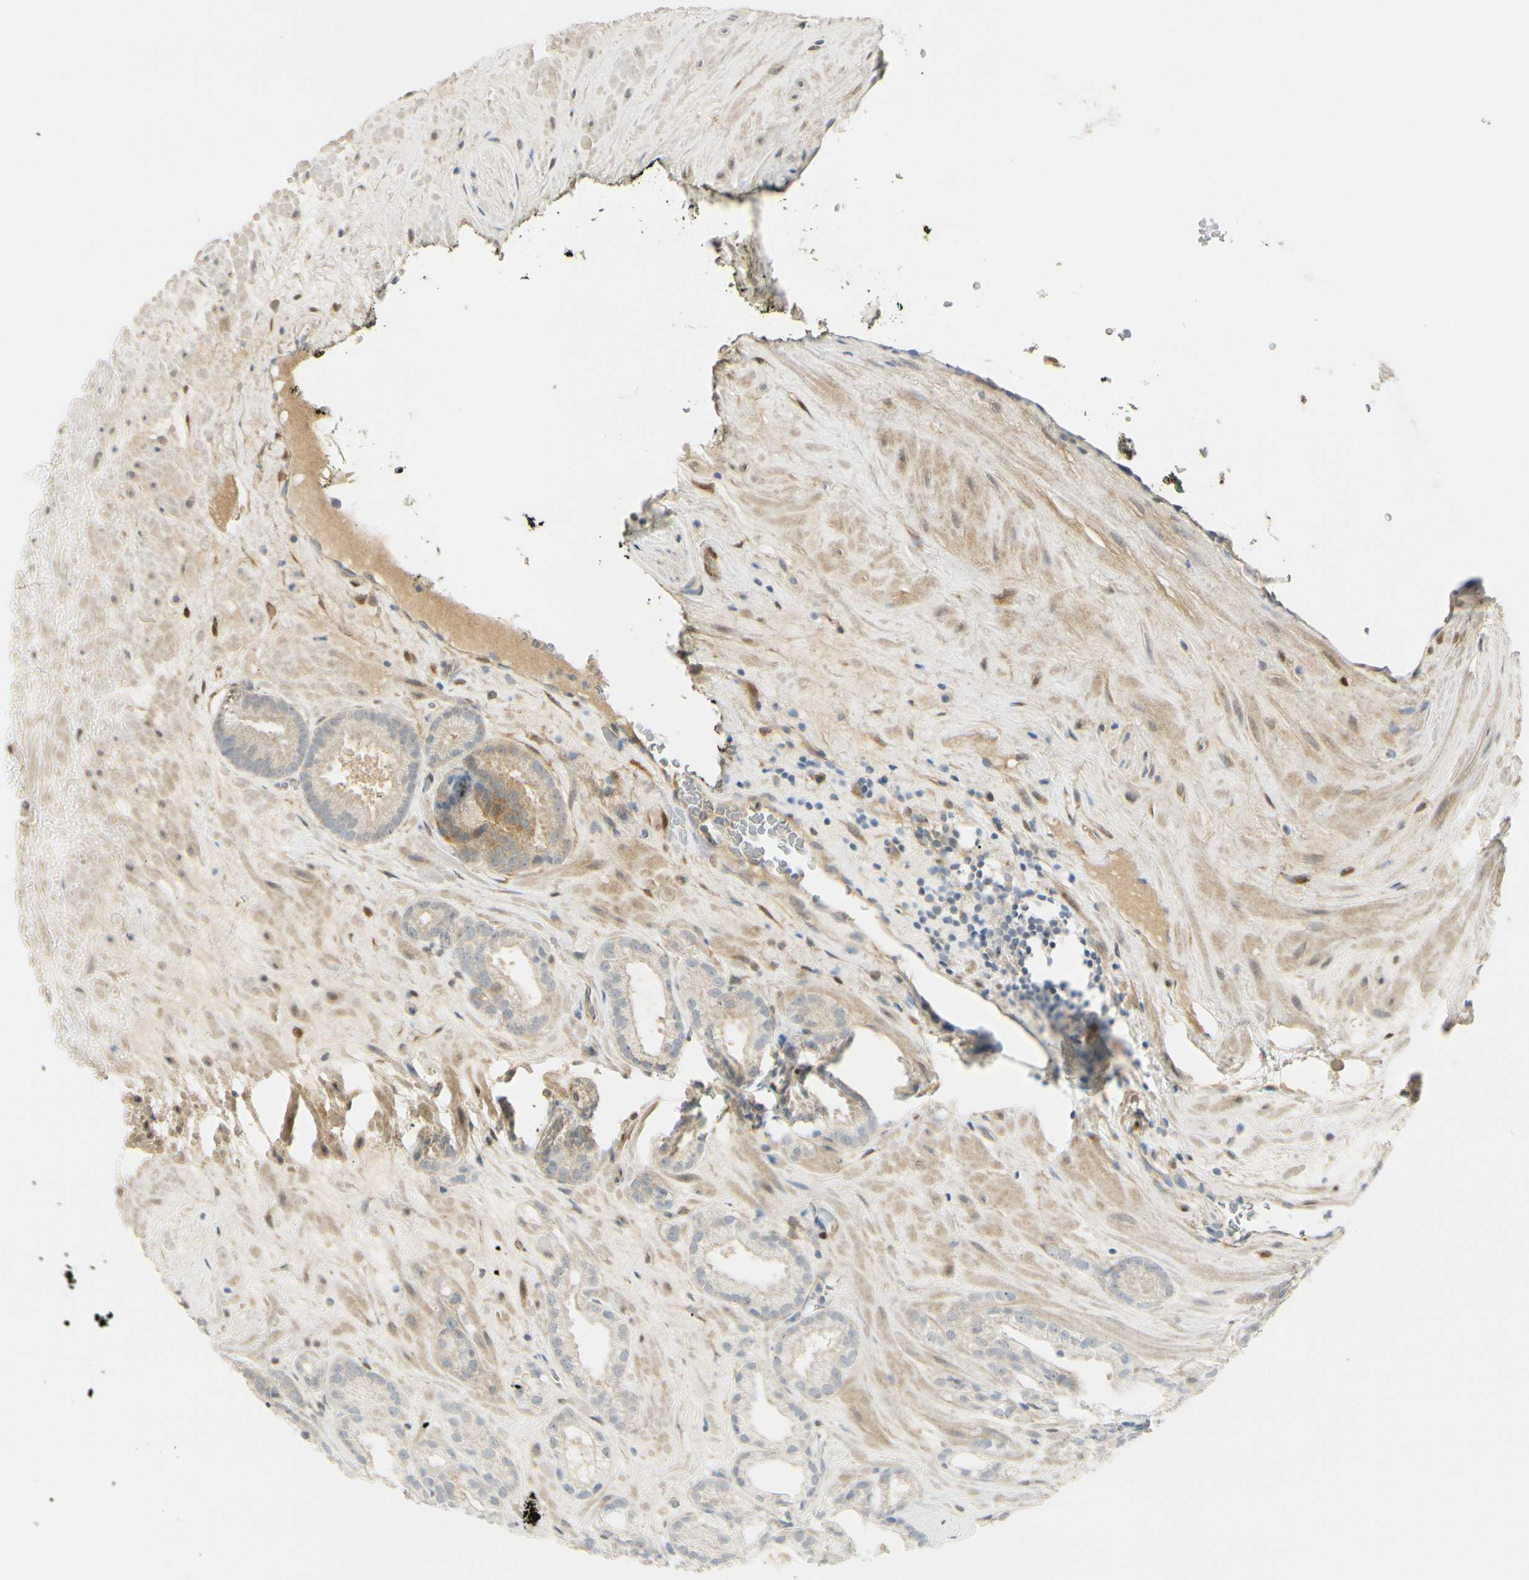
{"staining": {"intensity": "weak", "quantity": "25%-75%", "location": "cytoplasmic/membranous"}, "tissue": "prostate cancer", "cell_type": "Tumor cells", "image_type": "cancer", "snomed": [{"axis": "morphology", "description": "Adenocarcinoma, Low grade"}, {"axis": "topography", "description": "Prostate"}], "caption": "The micrograph demonstrates immunohistochemical staining of prostate cancer (low-grade adenocarcinoma). There is weak cytoplasmic/membranous expression is identified in approximately 25%-75% of tumor cells.", "gene": "FHL2", "patient": {"sex": "male", "age": 57}}